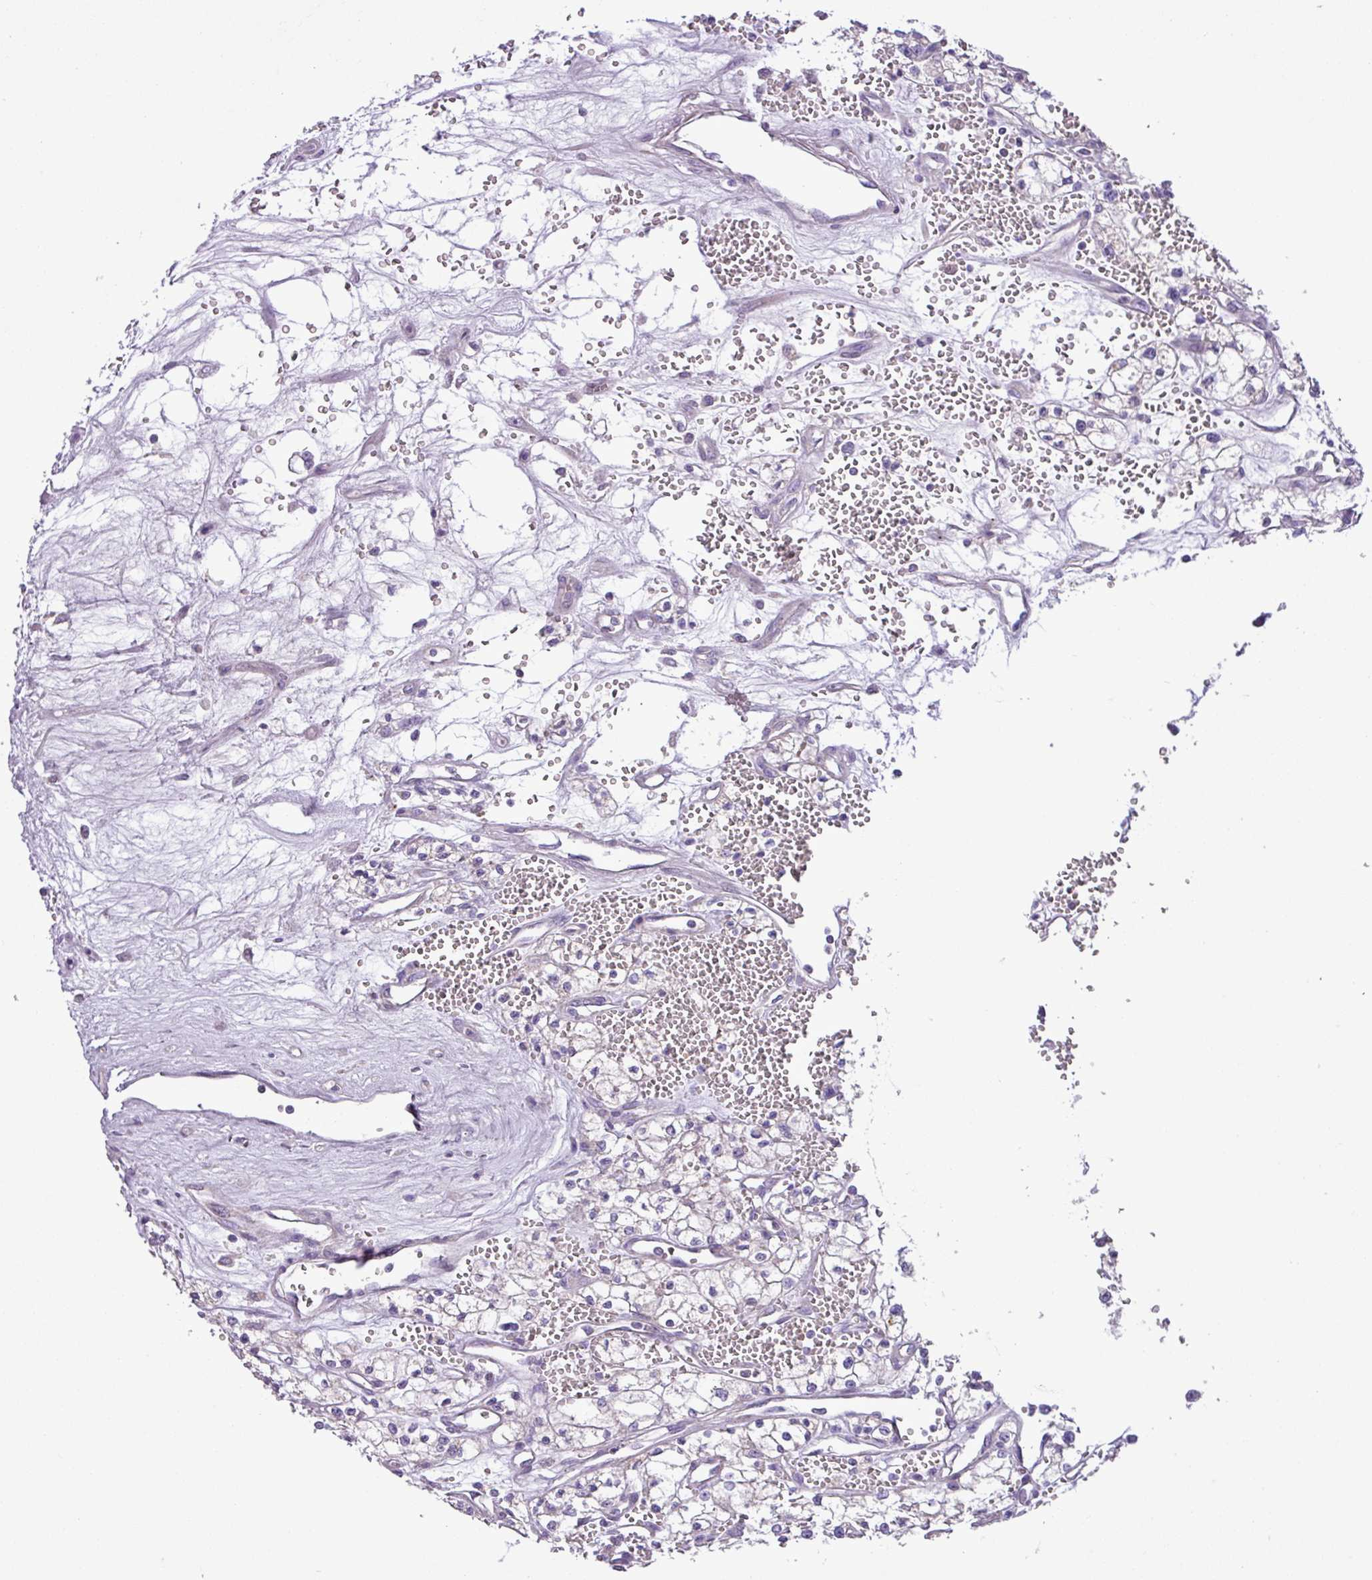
{"staining": {"intensity": "negative", "quantity": "none", "location": "none"}, "tissue": "renal cancer", "cell_type": "Tumor cells", "image_type": "cancer", "snomed": [{"axis": "morphology", "description": "Adenocarcinoma, NOS"}, {"axis": "topography", "description": "Kidney"}], "caption": "There is no significant expression in tumor cells of renal adenocarcinoma.", "gene": "FAM183A", "patient": {"sex": "male", "age": 59}}